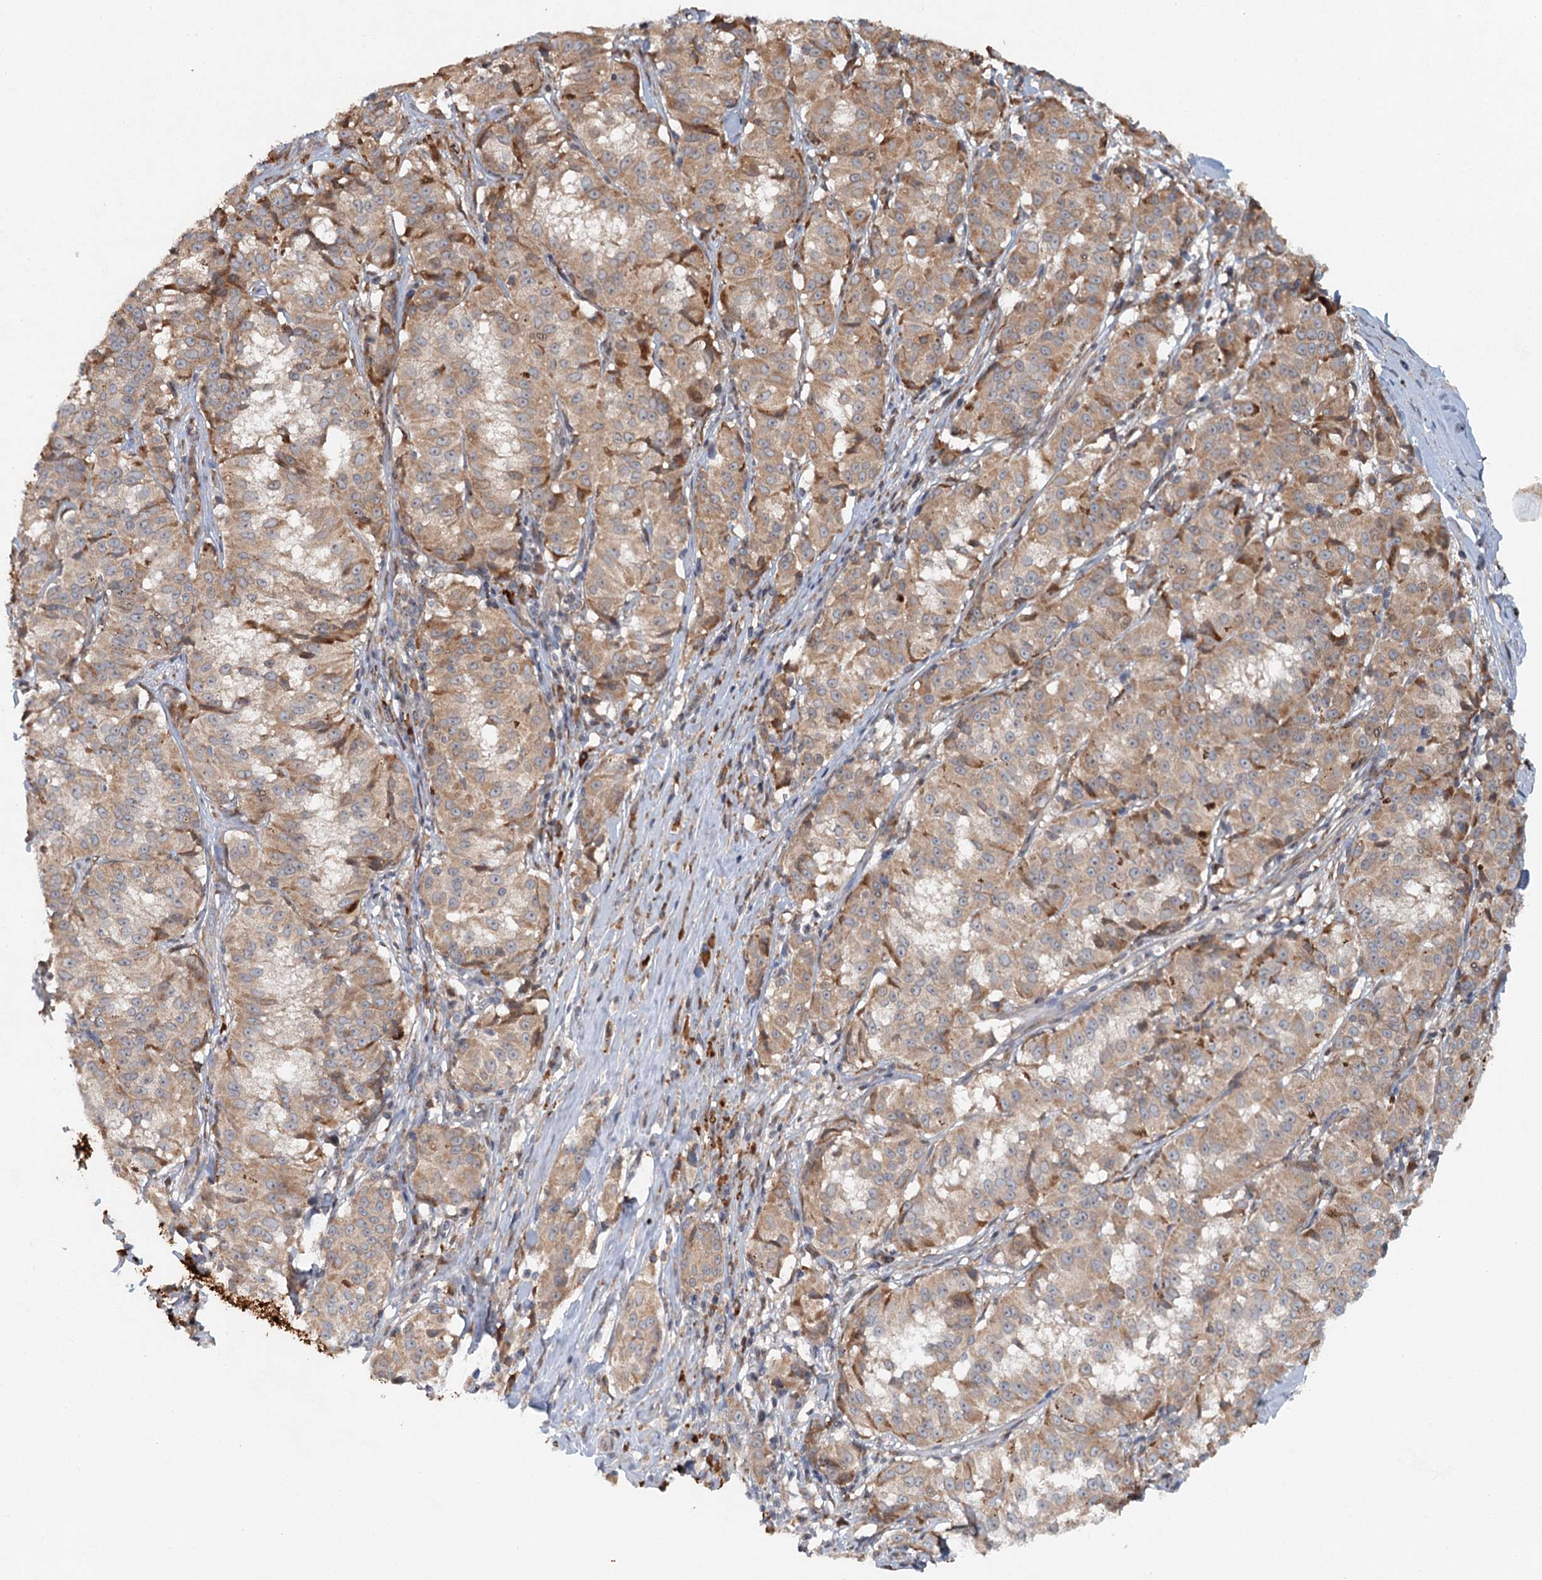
{"staining": {"intensity": "weak", "quantity": ">75%", "location": "cytoplasmic/membranous"}, "tissue": "melanoma", "cell_type": "Tumor cells", "image_type": "cancer", "snomed": [{"axis": "morphology", "description": "Malignant melanoma, NOS"}, {"axis": "topography", "description": "Skin"}], "caption": "Brown immunohistochemical staining in malignant melanoma exhibits weak cytoplasmic/membranous positivity in about >75% of tumor cells.", "gene": "SRPX2", "patient": {"sex": "female", "age": 72}}